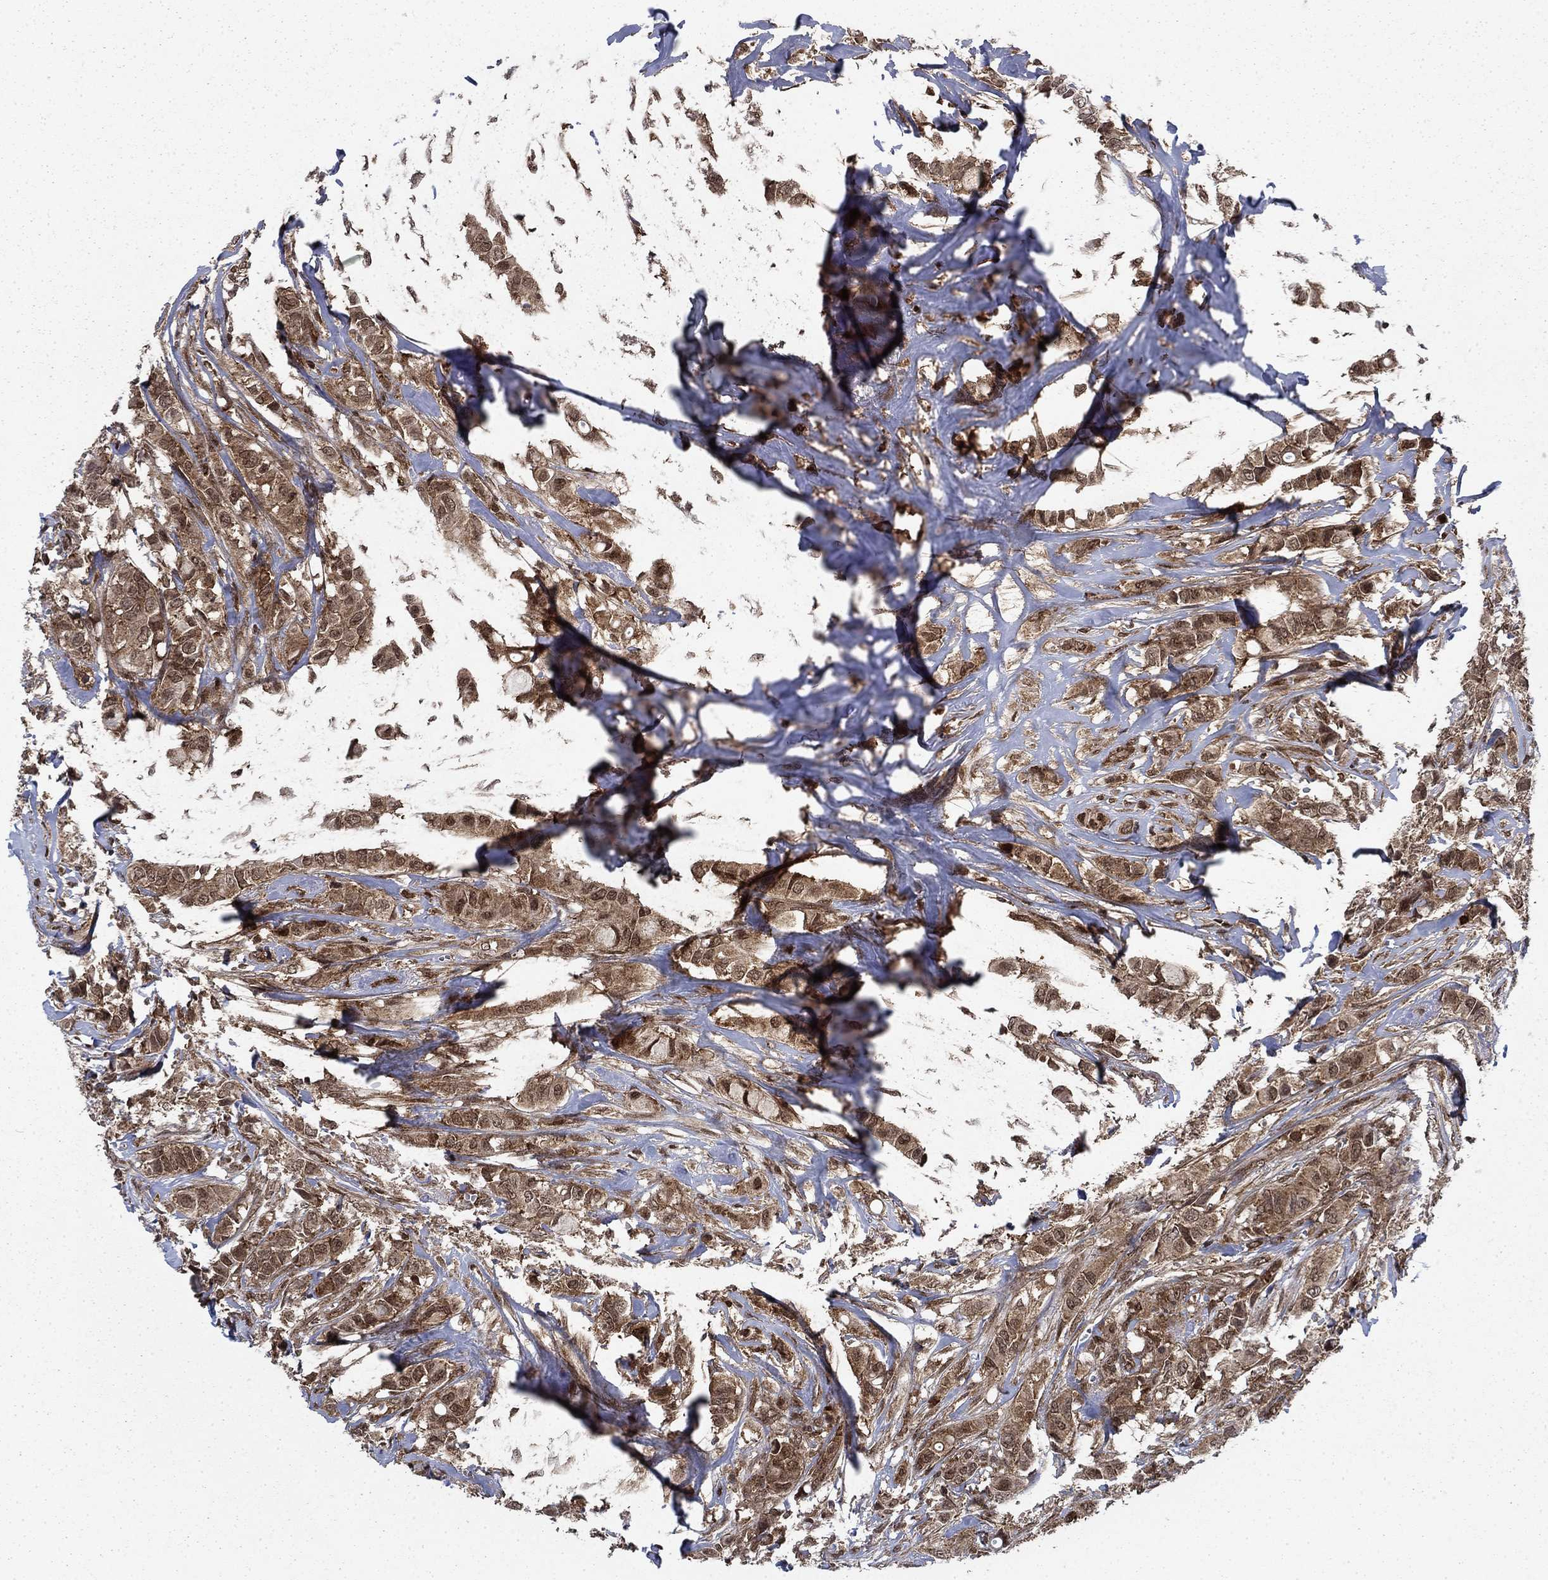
{"staining": {"intensity": "moderate", "quantity": ">75%", "location": "cytoplasmic/membranous"}, "tissue": "breast cancer", "cell_type": "Tumor cells", "image_type": "cancer", "snomed": [{"axis": "morphology", "description": "Duct carcinoma"}, {"axis": "topography", "description": "Breast"}], "caption": "The micrograph exhibits staining of intraductal carcinoma (breast), revealing moderate cytoplasmic/membranous protein expression (brown color) within tumor cells.", "gene": "DNAJA1", "patient": {"sex": "female", "age": 85}}